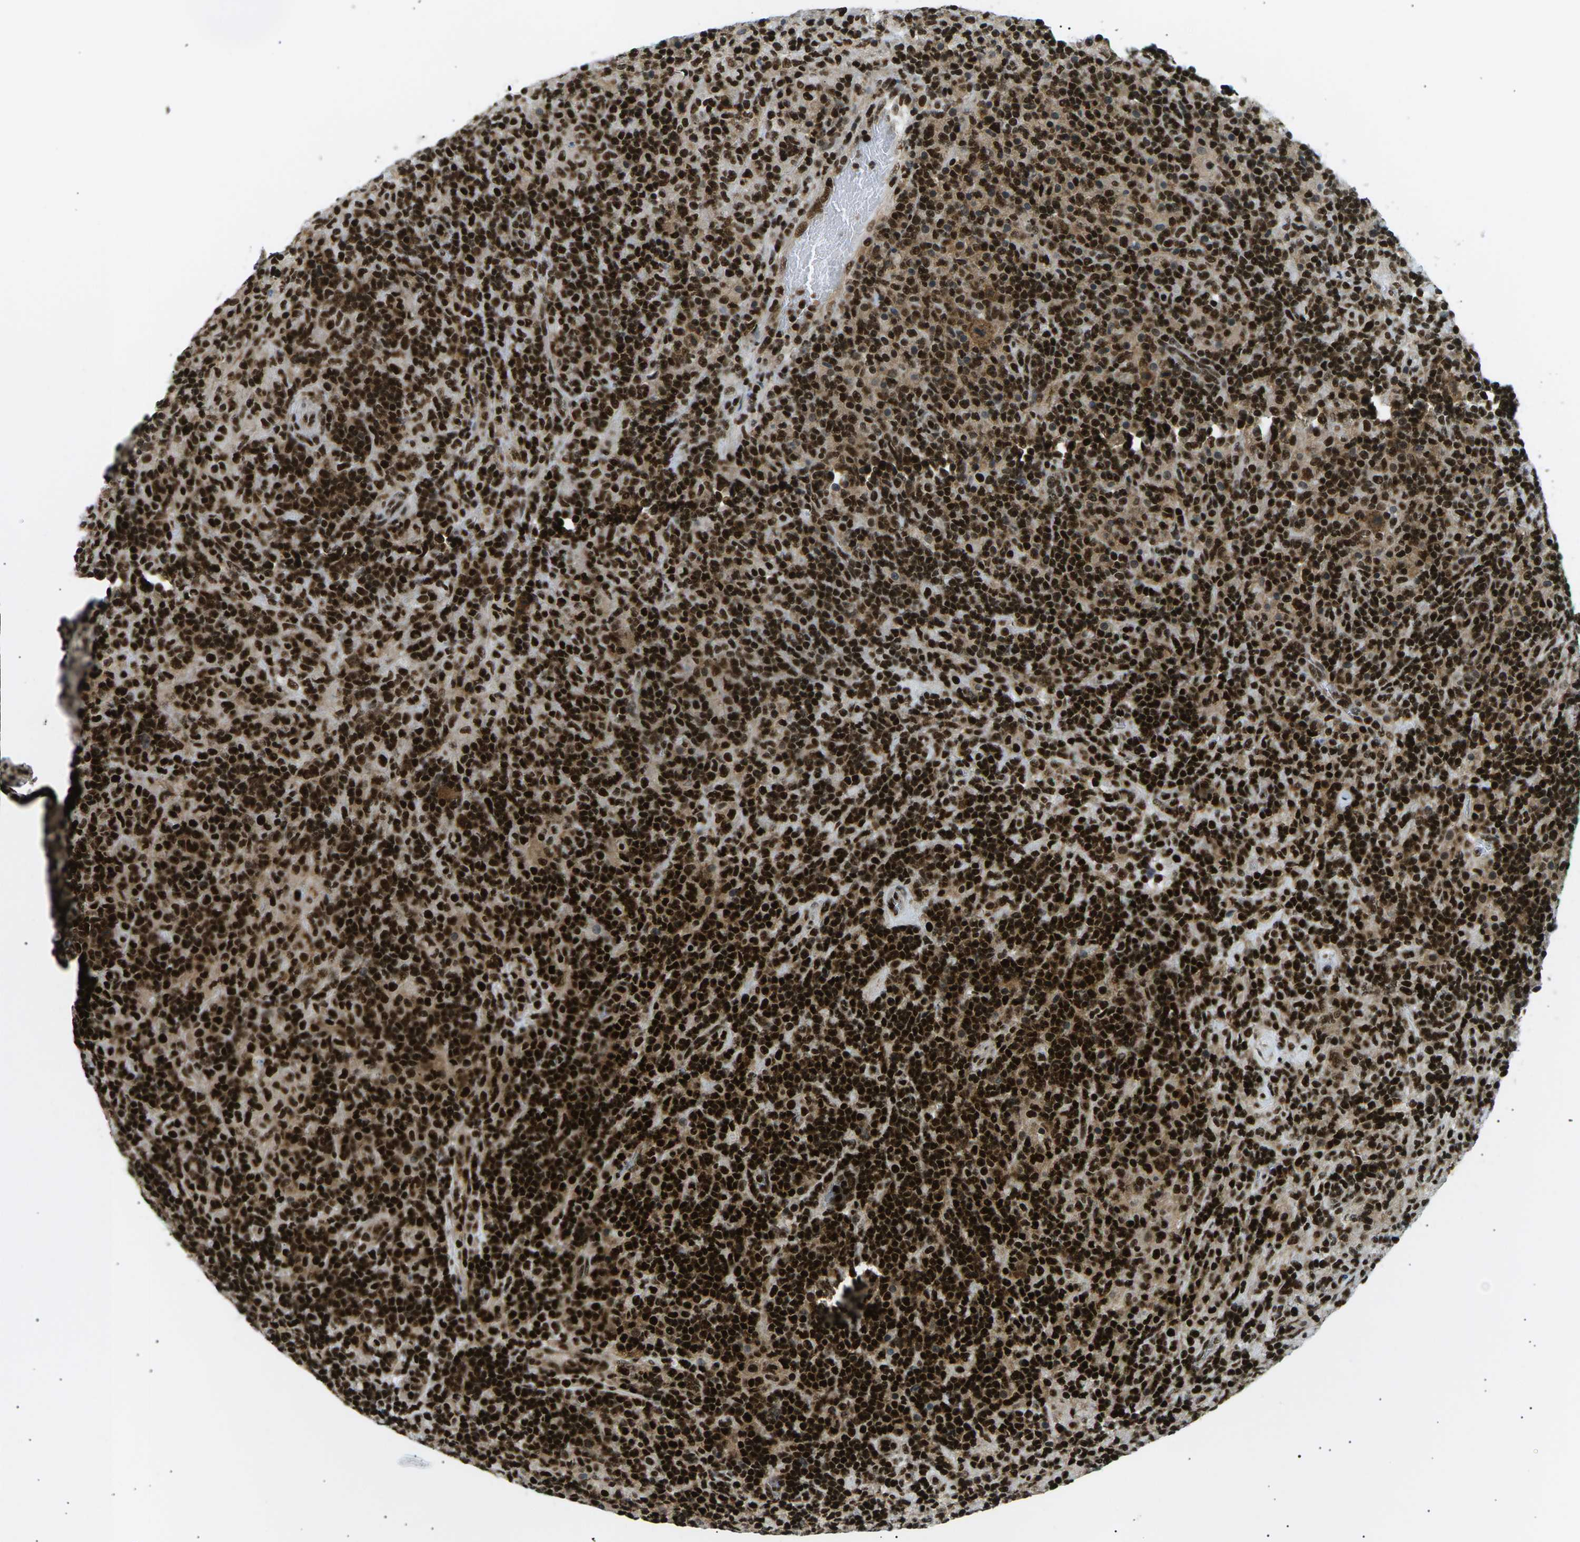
{"staining": {"intensity": "strong", "quantity": ">75%", "location": "cytoplasmic/membranous,nuclear"}, "tissue": "lymphoma", "cell_type": "Tumor cells", "image_type": "cancer", "snomed": [{"axis": "morphology", "description": "Hodgkin's disease, NOS"}, {"axis": "topography", "description": "Lymph node"}], "caption": "Lymphoma was stained to show a protein in brown. There is high levels of strong cytoplasmic/membranous and nuclear positivity in about >75% of tumor cells.", "gene": "RPA2", "patient": {"sex": "male", "age": 70}}